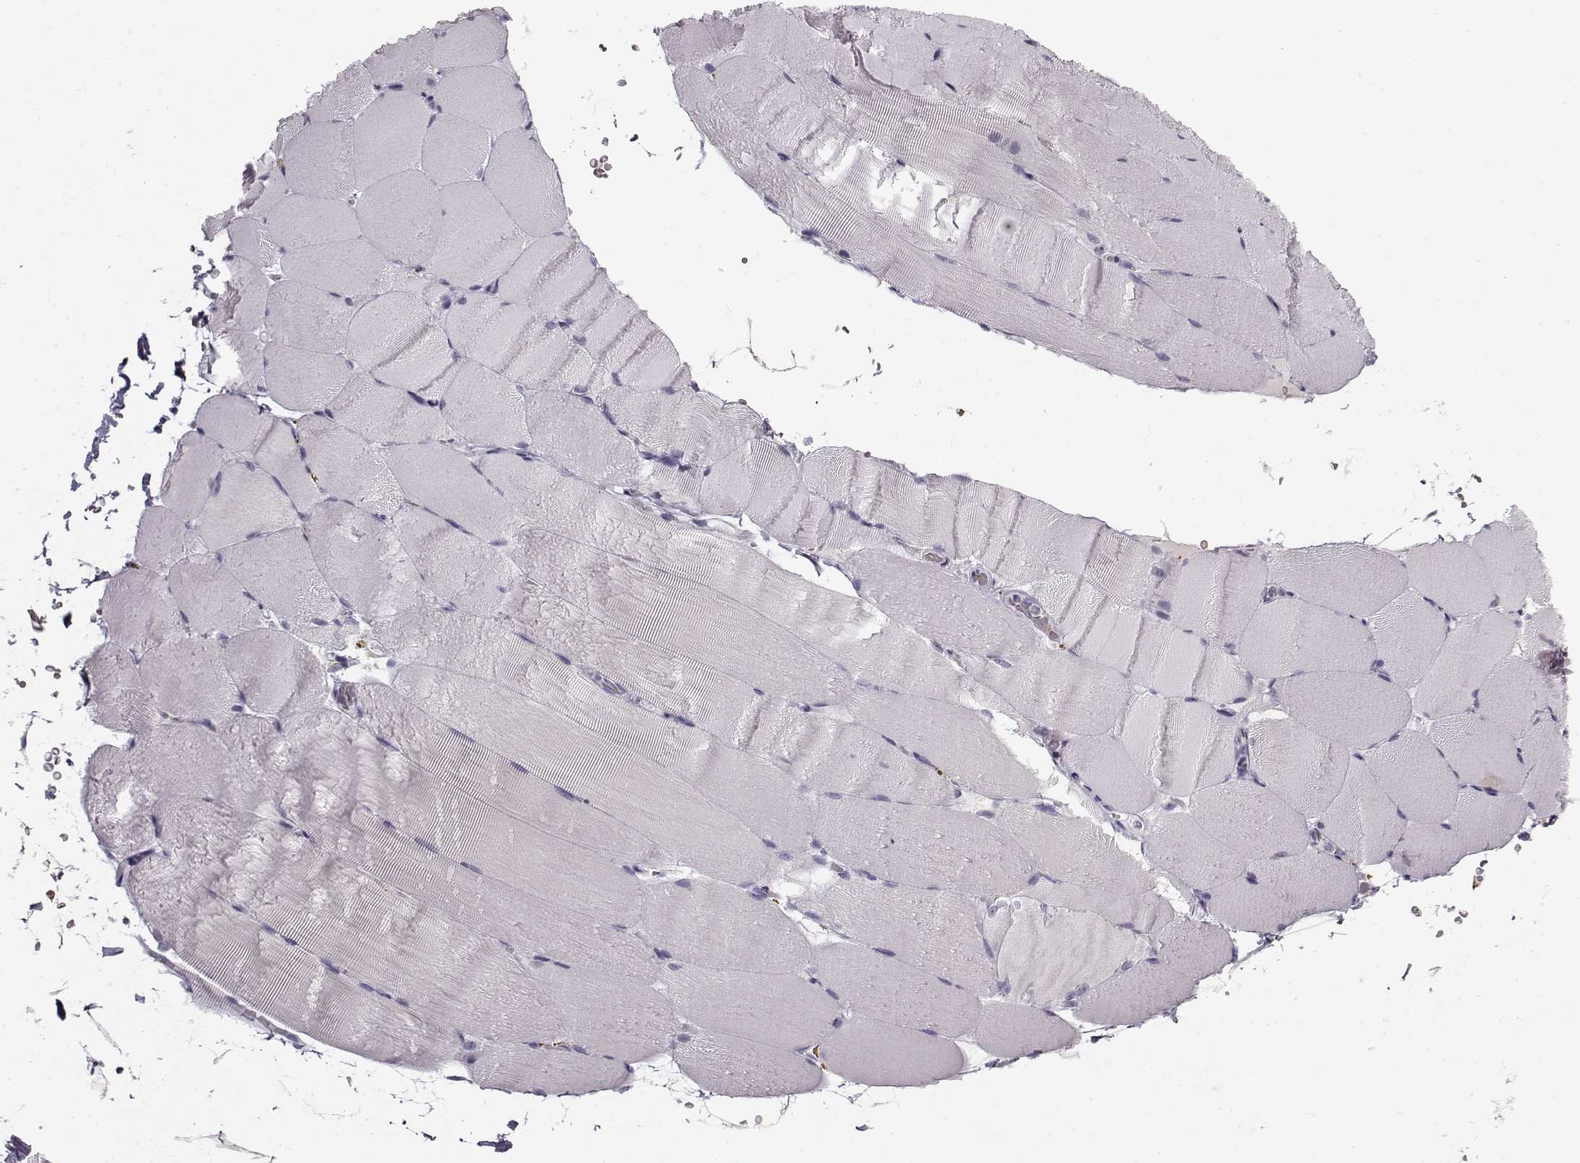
{"staining": {"intensity": "negative", "quantity": "none", "location": "none"}, "tissue": "skeletal muscle", "cell_type": "Myocytes", "image_type": "normal", "snomed": [{"axis": "morphology", "description": "Normal tissue, NOS"}, {"axis": "topography", "description": "Skeletal muscle"}], "caption": "Skeletal muscle was stained to show a protein in brown. There is no significant staining in myocytes.", "gene": "SNCA", "patient": {"sex": "female", "age": 37}}